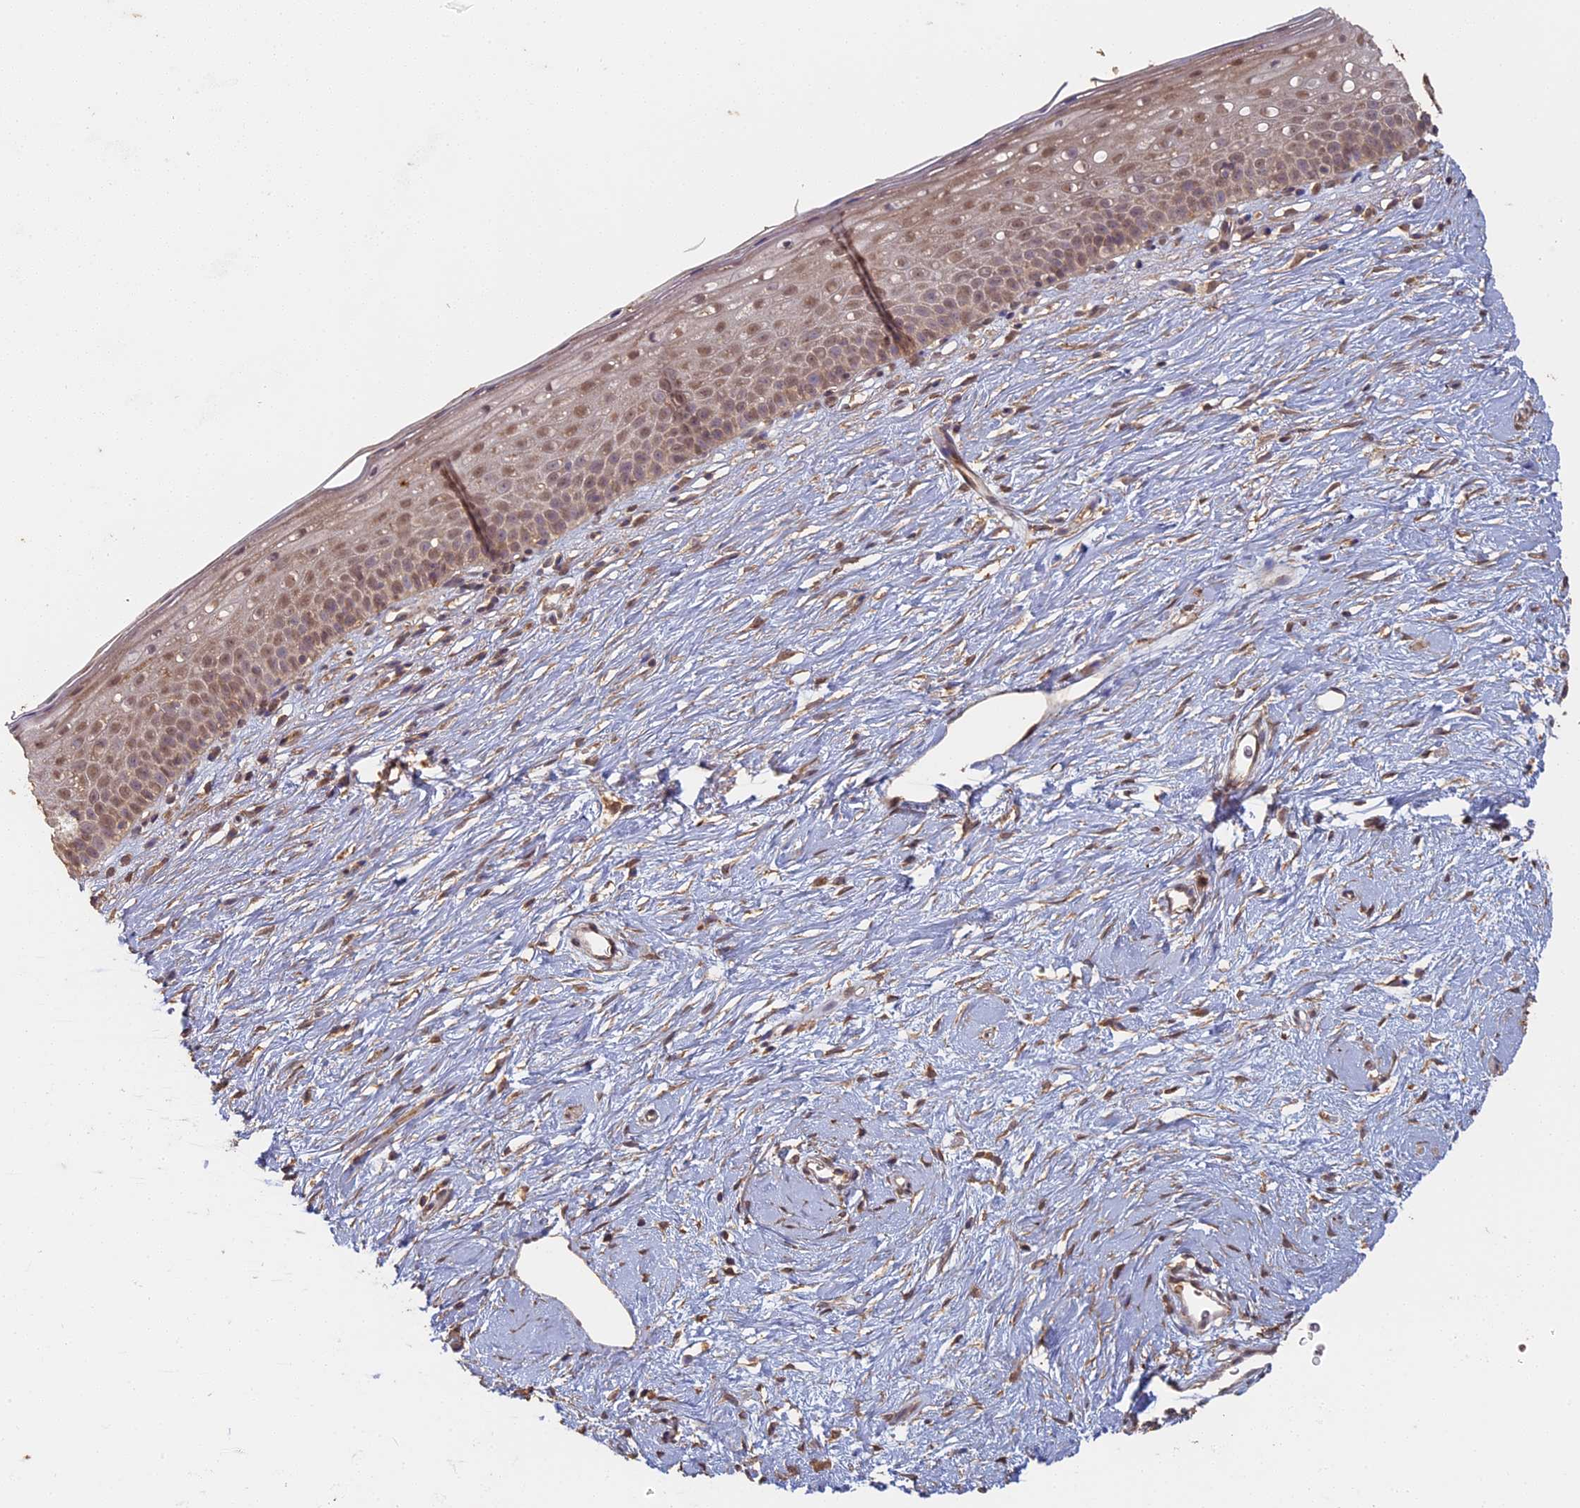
{"staining": {"intensity": "strong", "quantity": ">75%", "location": "cytoplasmic/membranous"}, "tissue": "cervix", "cell_type": "Glandular cells", "image_type": "normal", "snomed": [{"axis": "morphology", "description": "Normal tissue, NOS"}, {"axis": "topography", "description": "Cervix"}], "caption": "Strong cytoplasmic/membranous expression for a protein is appreciated in about >75% of glandular cells of normal cervix using IHC.", "gene": "STX16", "patient": {"sex": "female", "age": 57}}